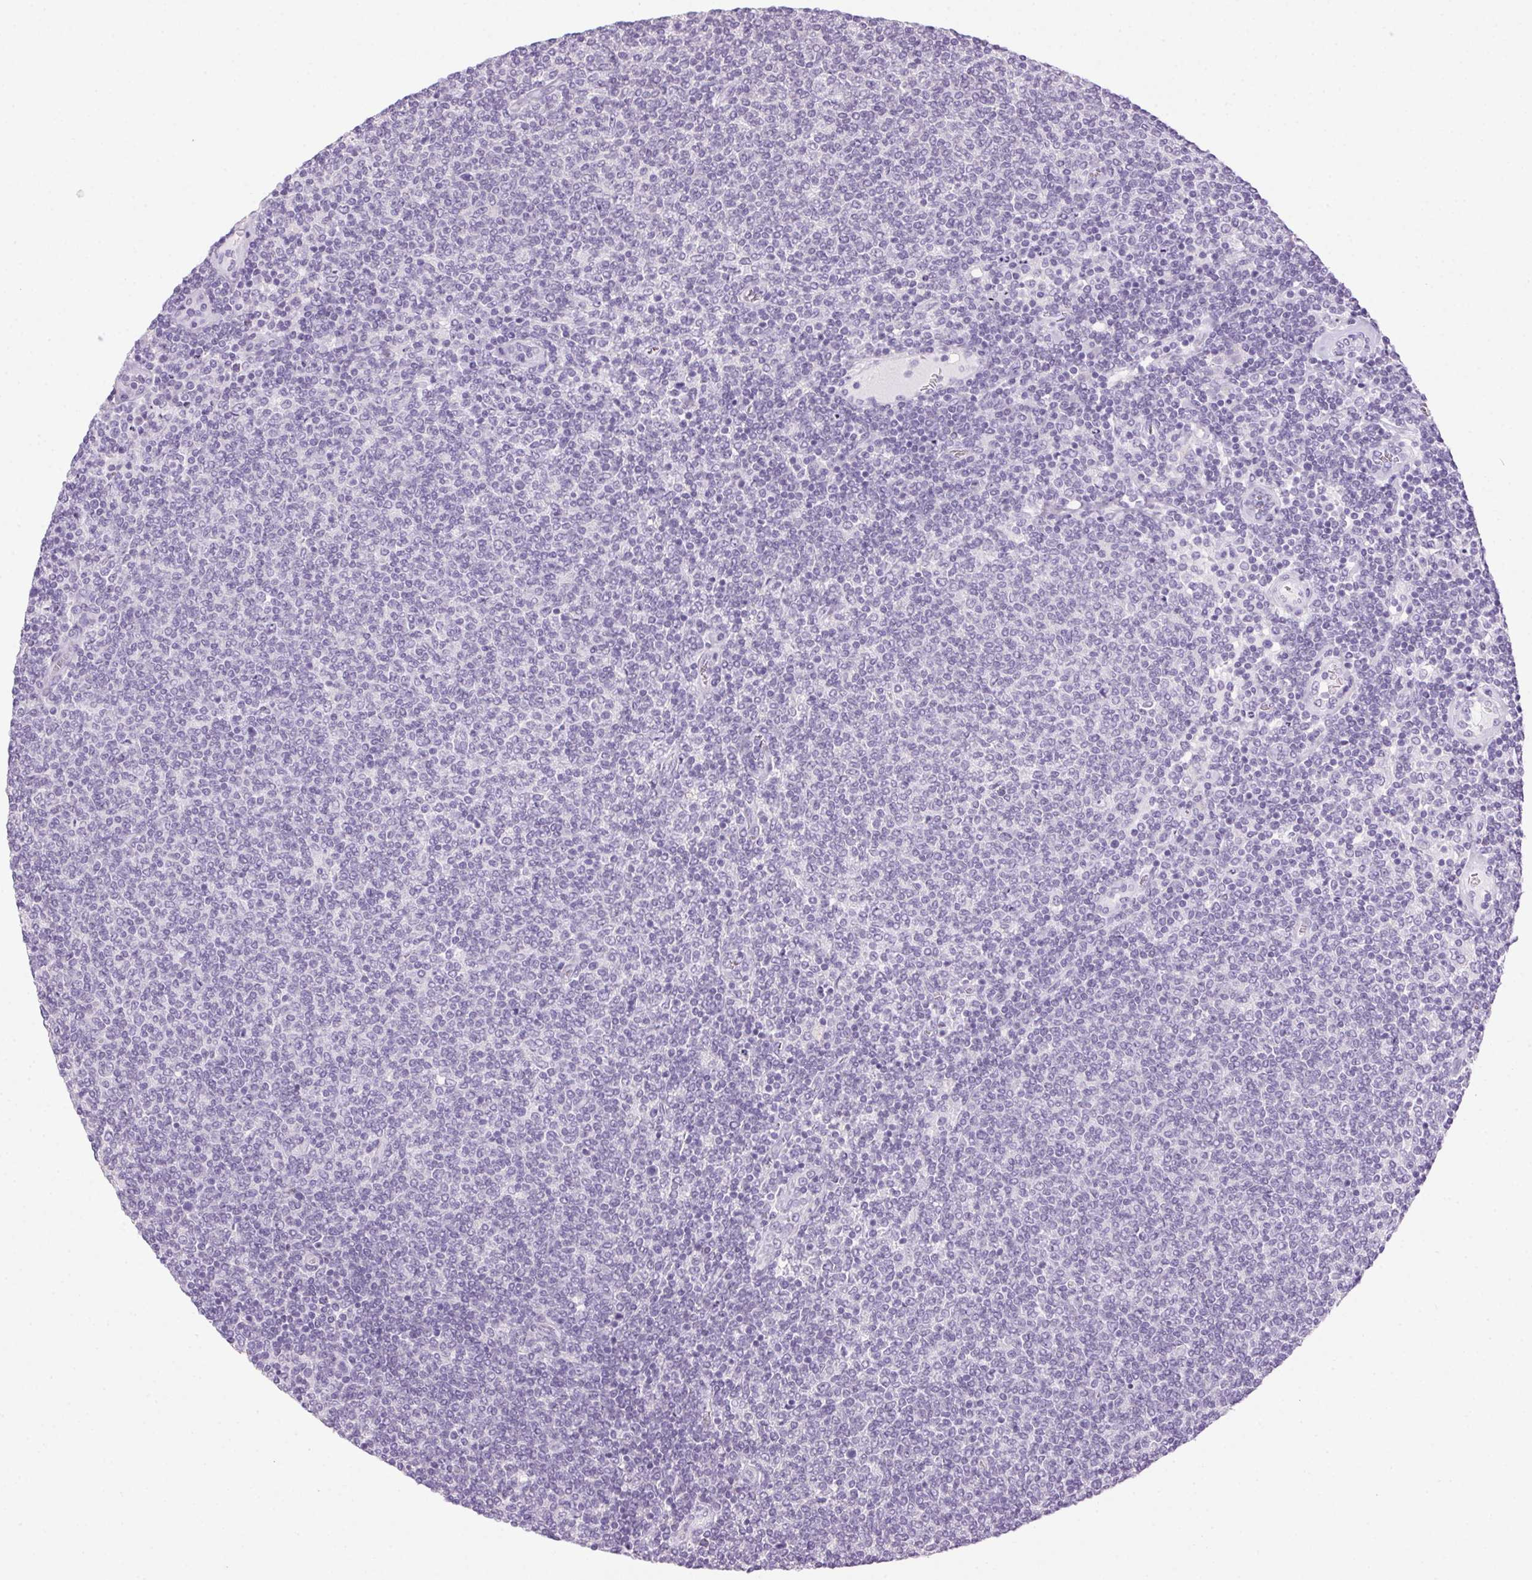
{"staining": {"intensity": "negative", "quantity": "none", "location": "none"}, "tissue": "lymphoma", "cell_type": "Tumor cells", "image_type": "cancer", "snomed": [{"axis": "morphology", "description": "Malignant lymphoma, non-Hodgkin's type, Low grade"}, {"axis": "topography", "description": "Lymph node"}], "caption": "DAB (3,3'-diaminobenzidine) immunohistochemical staining of lymphoma demonstrates no significant expression in tumor cells.", "gene": "POPDC2", "patient": {"sex": "male", "age": 52}}